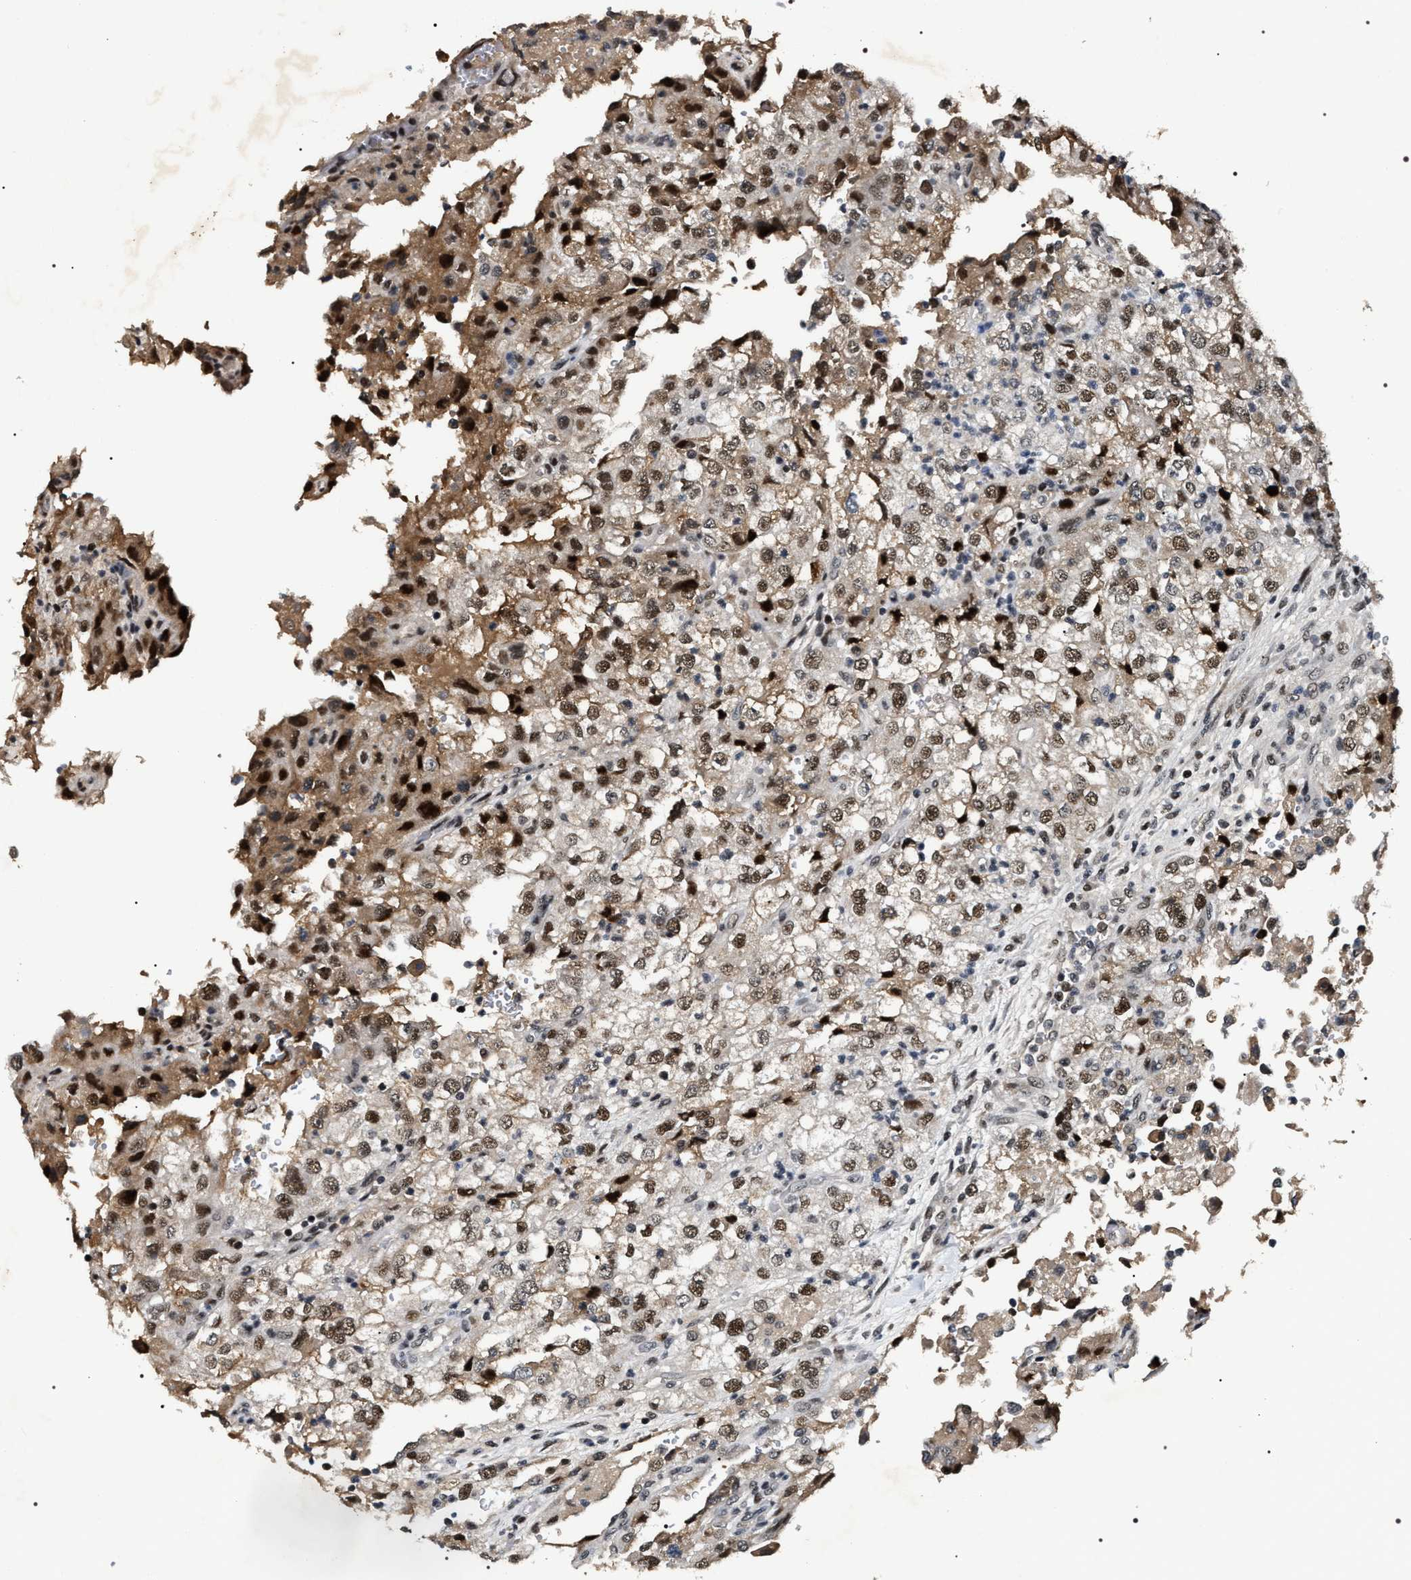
{"staining": {"intensity": "moderate", "quantity": ">75%", "location": "cytoplasmic/membranous,nuclear"}, "tissue": "renal cancer", "cell_type": "Tumor cells", "image_type": "cancer", "snomed": [{"axis": "morphology", "description": "Adenocarcinoma, NOS"}, {"axis": "topography", "description": "Kidney"}], "caption": "Brown immunohistochemical staining in renal adenocarcinoma reveals moderate cytoplasmic/membranous and nuclear staining in approximately >75% of tumor cells. (Brightfield microscopy of DAB IHC at high magnification).", "gene": "C7orf25", "patient": {"sex": "female", "age": 54}}